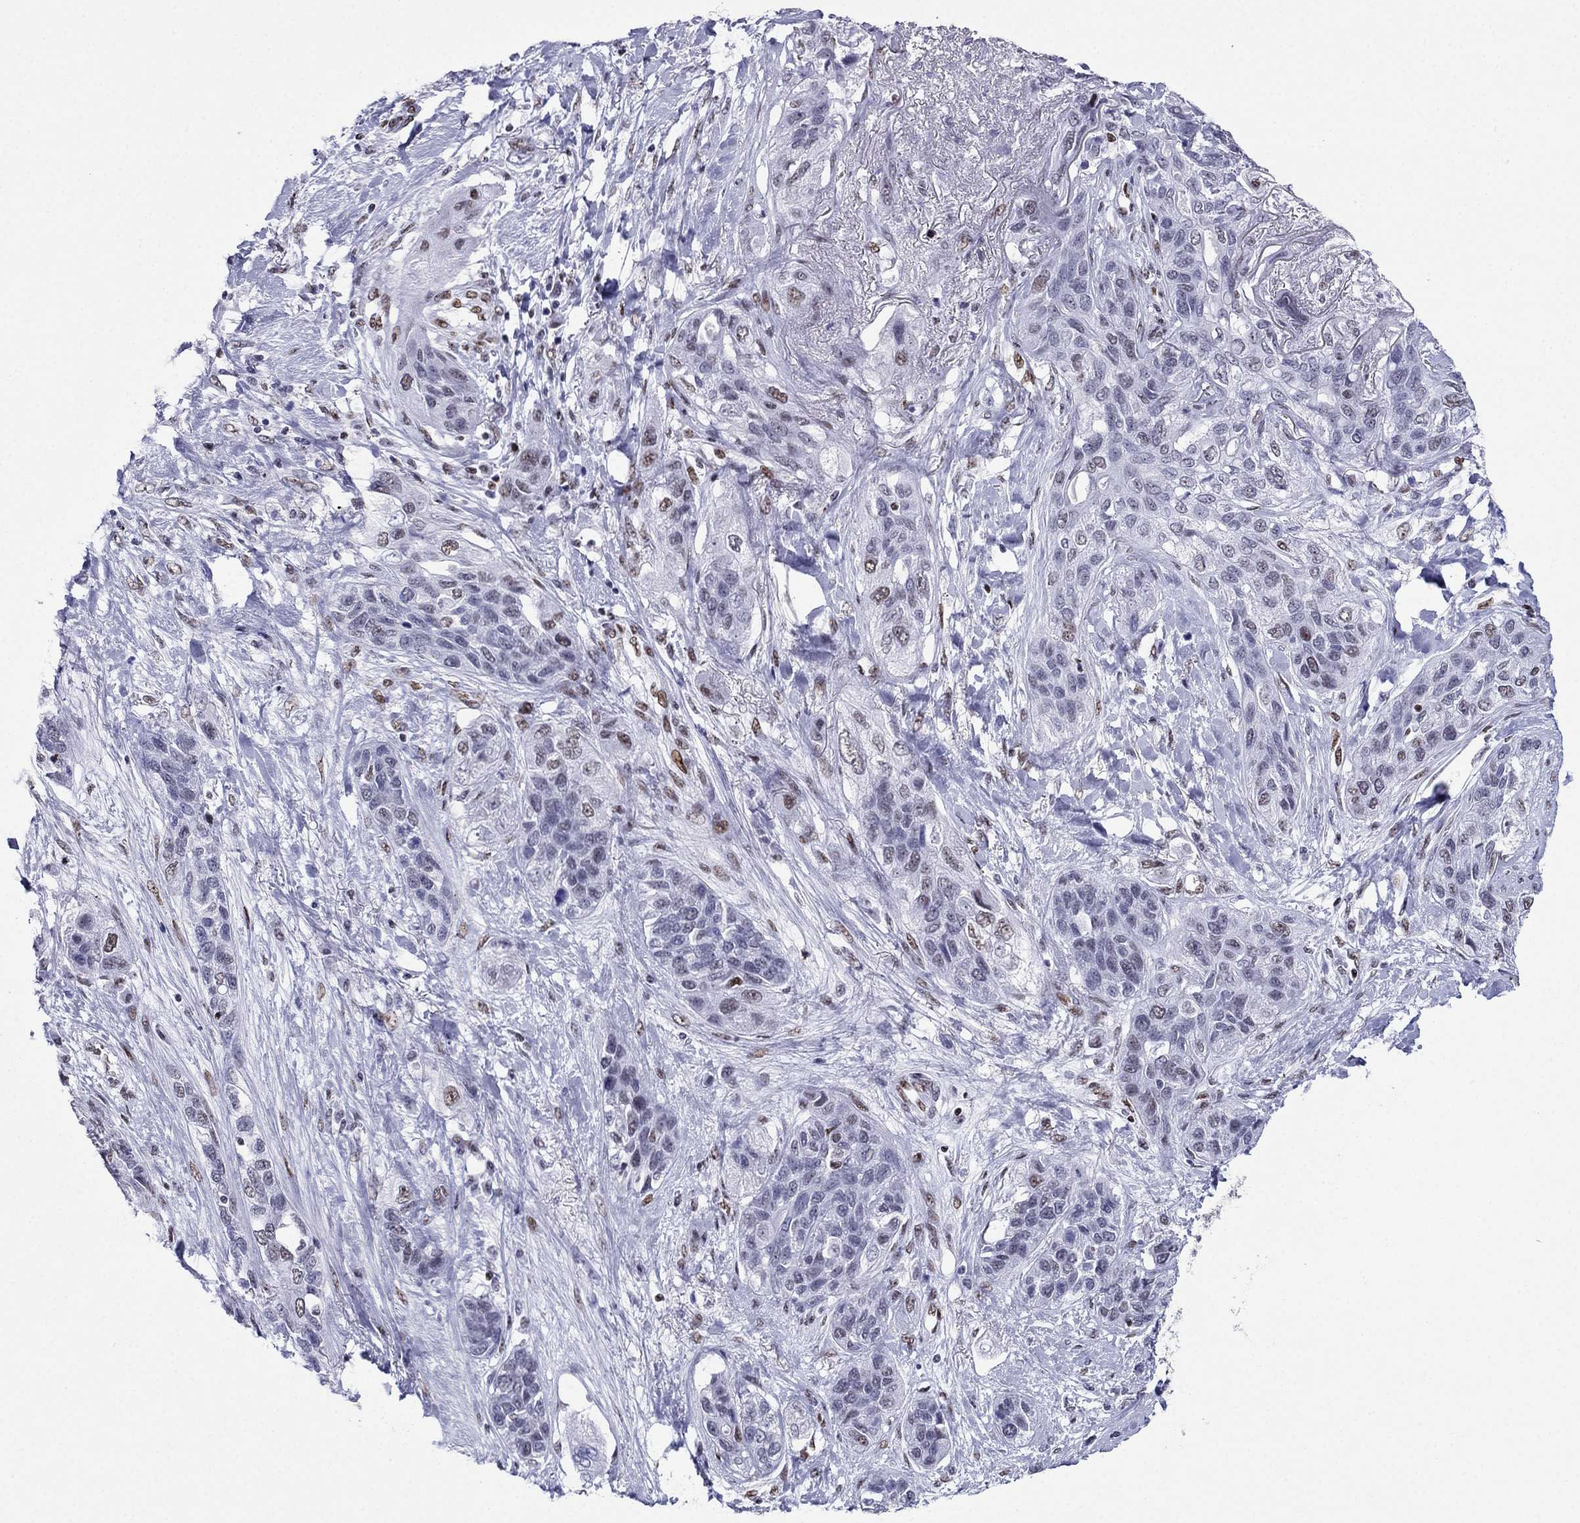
{"staining": {"intensity": "moderate", "quantity": "<25%", "location": "nuclear"}, "tissue": "lung cancer", "cell_type": "Tumor cells", "image_type": "cancer", "snomed": [{"axis": "morphology", "description": "Squamous cell carcinoma, NOS"}, {"axis": "topography", "description": "Lung"}], "caption": "Protein staining of lung cancer tissue reveals moderate nuclear positivity in about <25% of tumor cells. (DAB (3,3'-diaminobenzidine) IHC, brown staining for protein, blue staining for nuclei).", "gene": "PPM1G", "patient": {"sex": "female", "age": 70}}